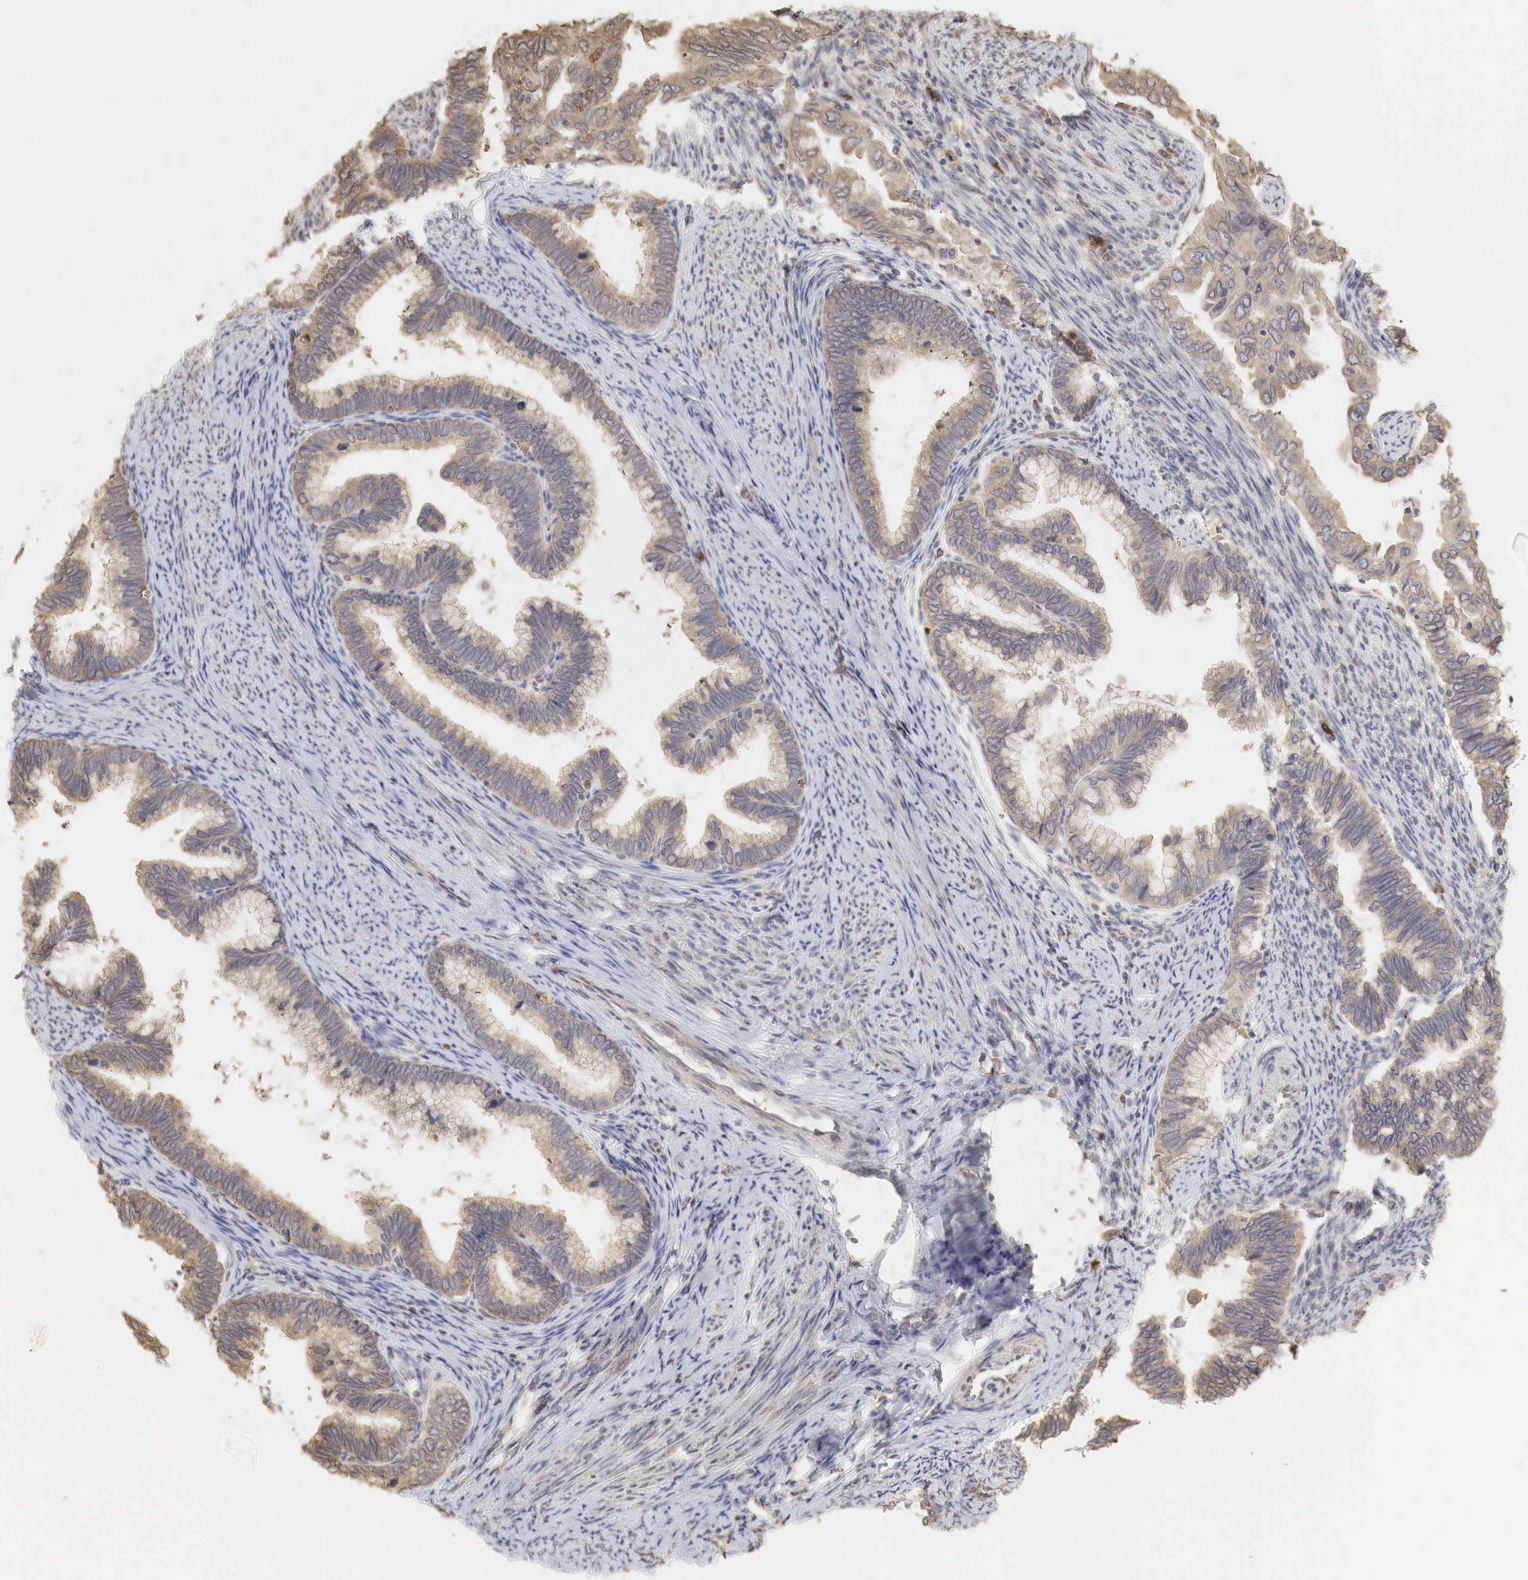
{"staining": {"intensity": "weak", "quantity": ">75%", "location": "cytoplasmic/membranous"}, "tissue": "cervical cancer", "cell_type": "Tumor cells", "image_type": "cancer", "snomed": [{"axis": "morphology", "description": "Adenocarcinoma, NOS"}, {"axis": "topography", "description": "Cervix"}], "caption": "Approximately >75% of tumor cells in cervical cancer (adenocarcinoma) display weak cytoplasmic/membranous protein positivity as visualized by brown immunohistochemical staining.", "gene": "PABPC5", "patient": {"sex": "female", "age": 49}}